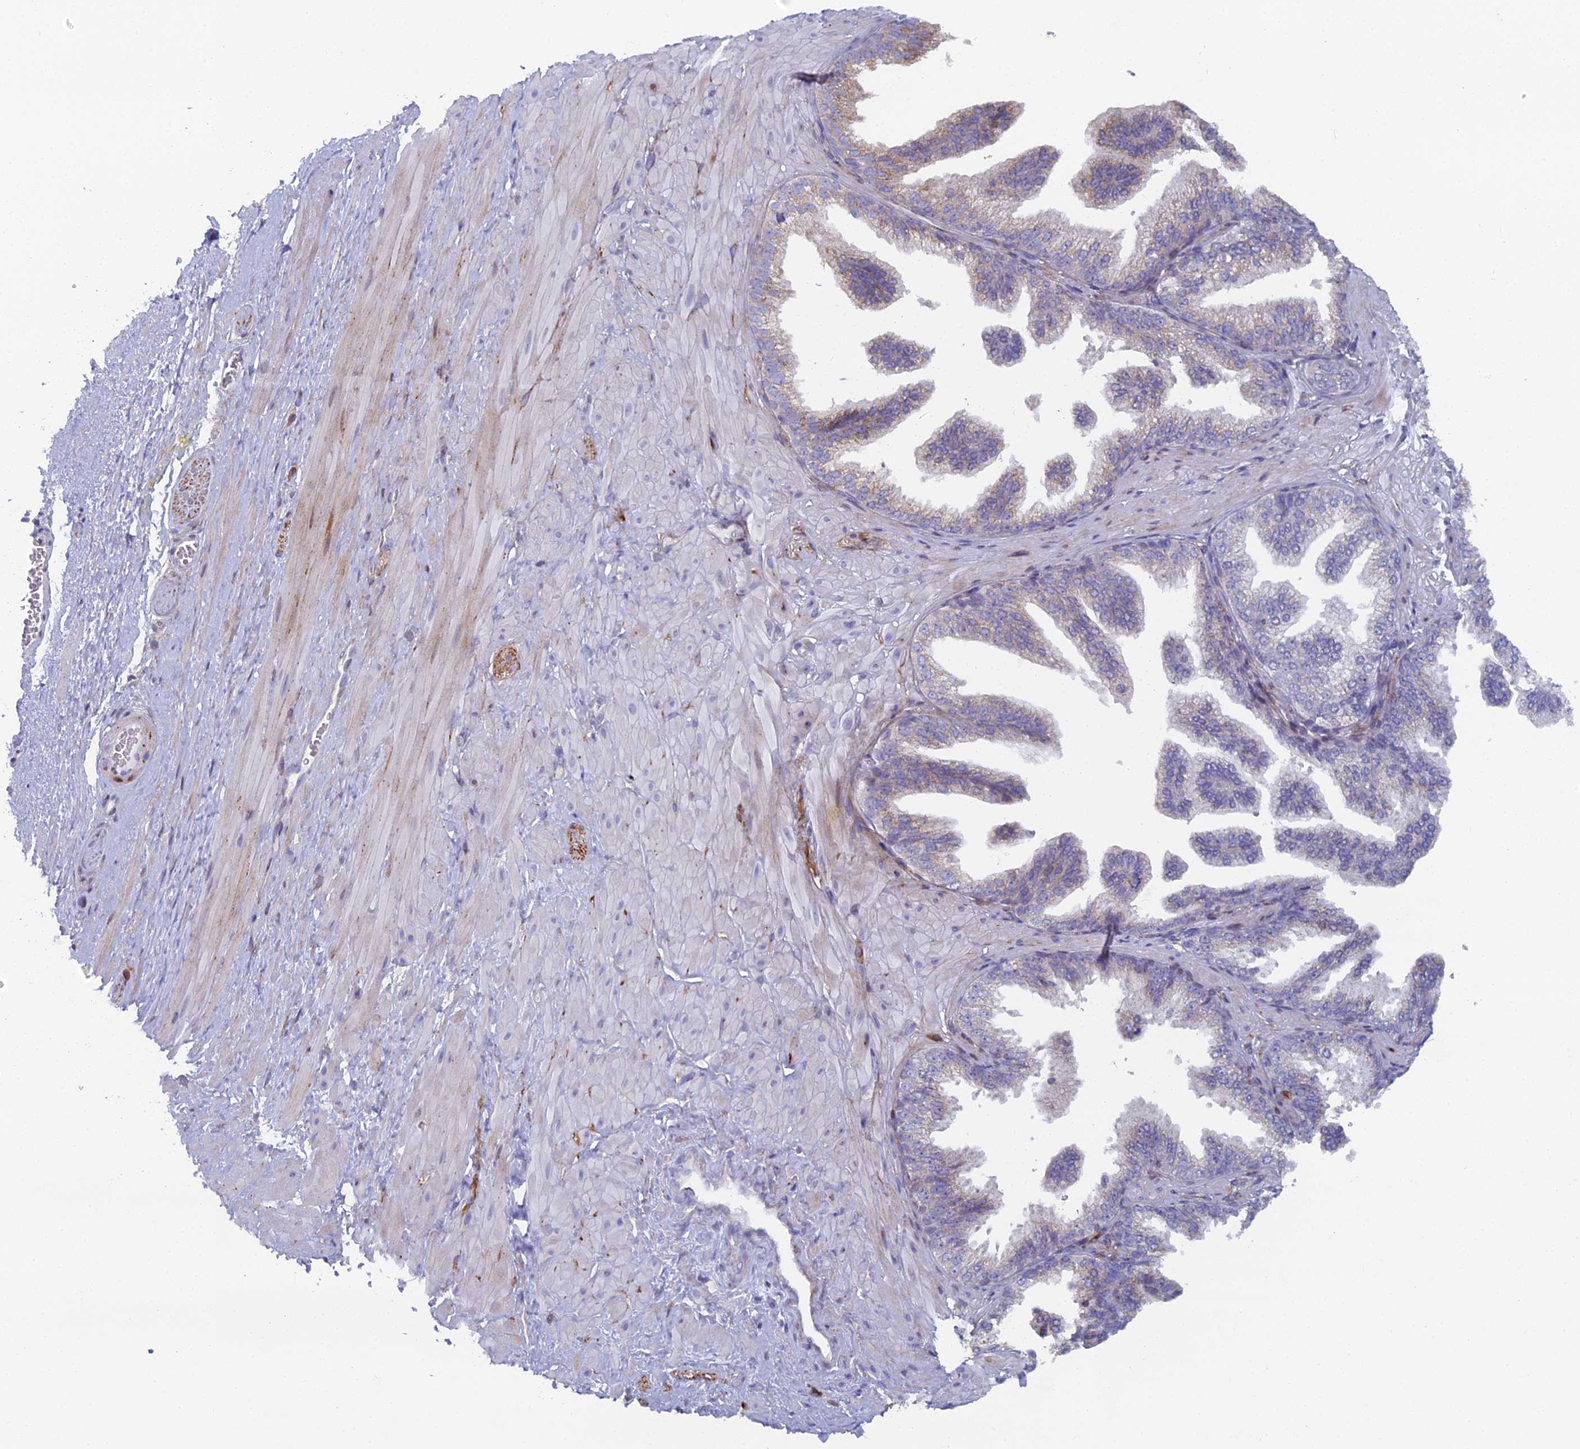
{"staining": {"intensity": "negative", "quantity": "none", "location": "none"}, "tissue": "adipose tissue", "cell_type": "Adipocytes", "image_type": "normal", "snomed": [{"axis": "morphology", "description": "Normal tissue, NOS"}, {"axis": "morphology", "description": "Adenocarcinoma, Low grade"}, {"axis": "topography", "description": "Prostate"}, {"axis": "topography", "description": "Peripheral nerve tissue"}], "caption": "Immunohistochemical staining of normal adipose tissue reveals no significant staining in adipocytes.", "gene": "B9D2", "patient": {"sex": "male", "age": 63}}